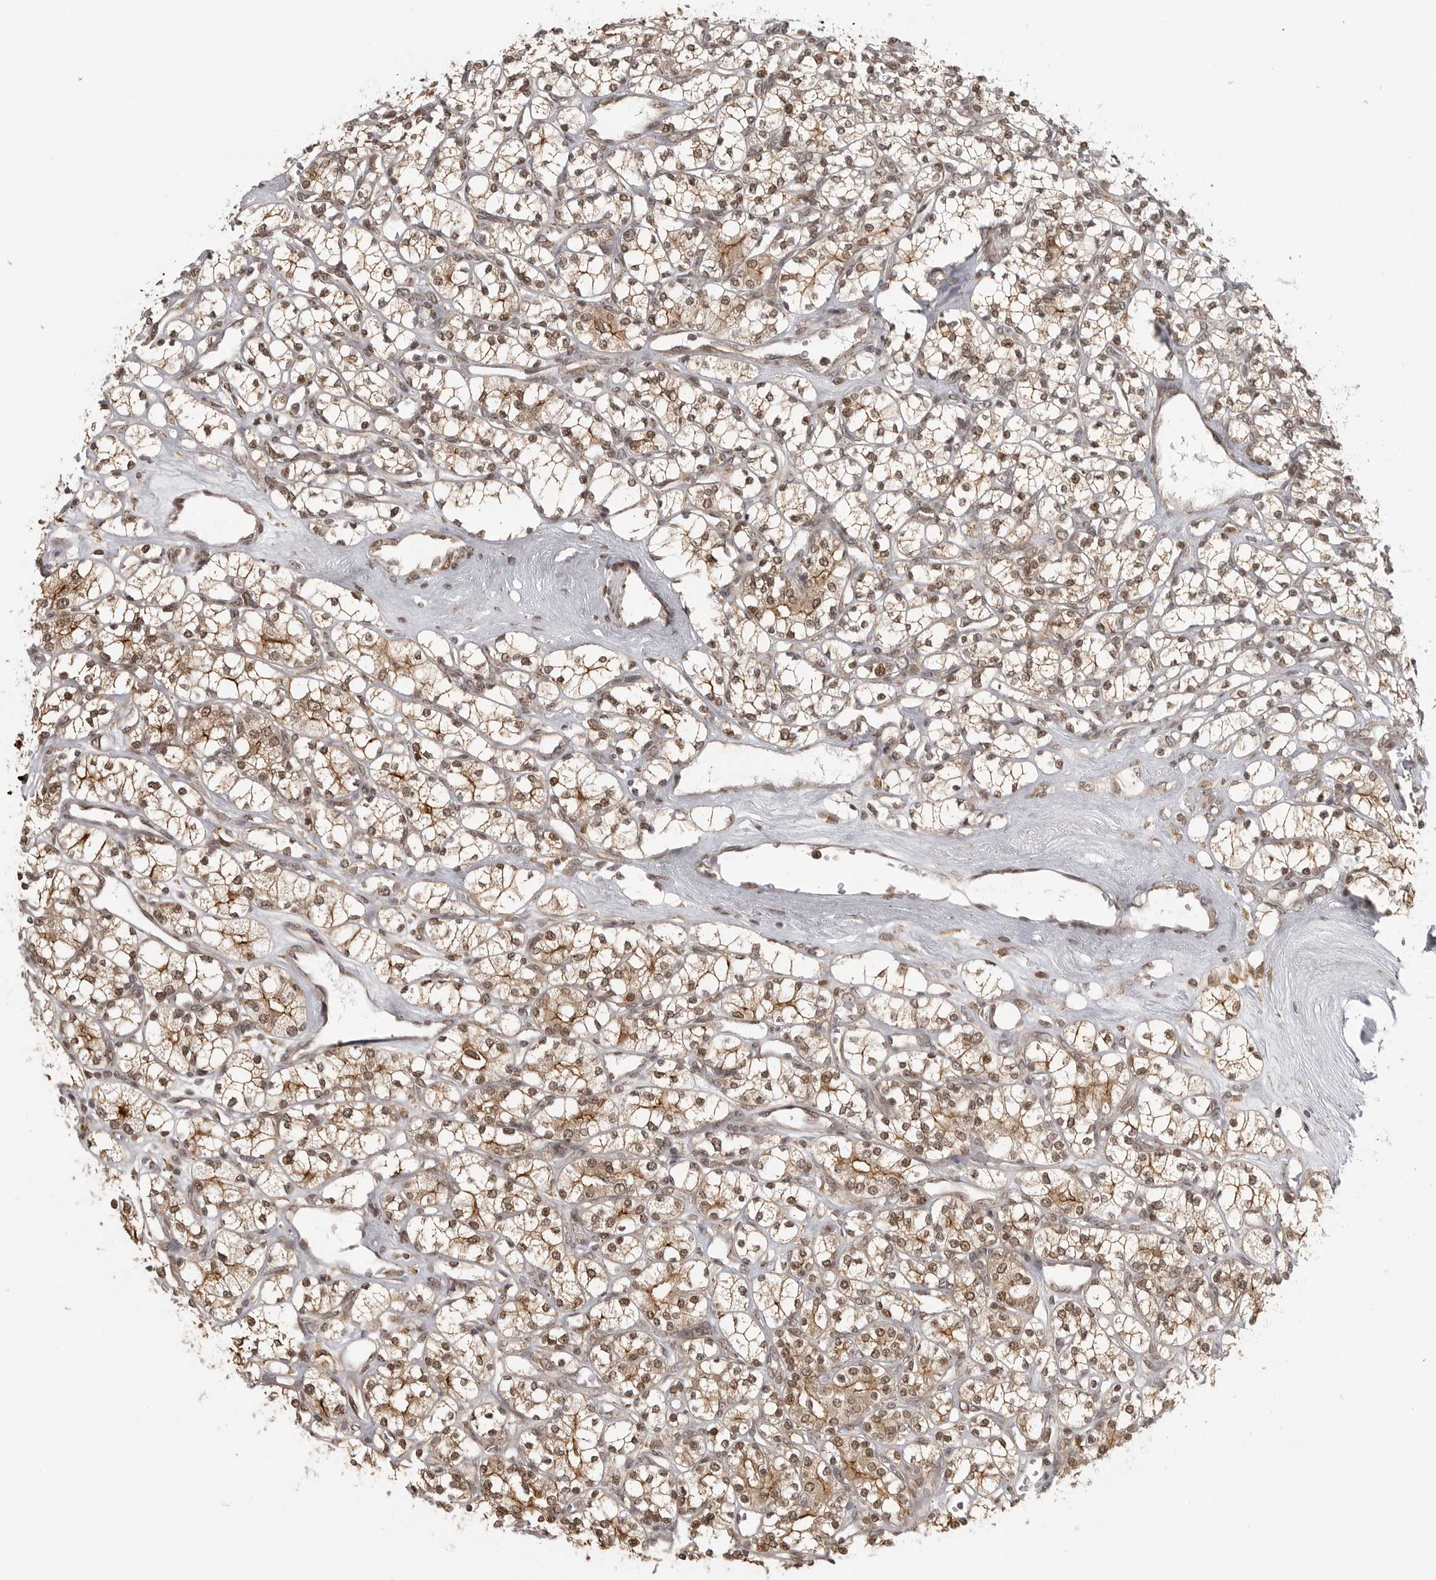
{"staining": {"intensity": "moderate", "quantity": ">75%", "location": "nuclear"}, "tissue": "renal cancer", "cell_type": "Tumor cells", "image_type": "cancer", "snomed": [{"axis": "morphology", "description": "Adenocarcinoma, NOS"}, {"axis": "topography", "description": "Kidney"}], "caption": "Immunohistochemistry (IHC) of human renal adenocarcinoma displays medium levels of moderate nuclear positivity in about >75% of tumor cells.", "gene": "ISG20L2", "patient": {"sex": "male", "age": 77}}